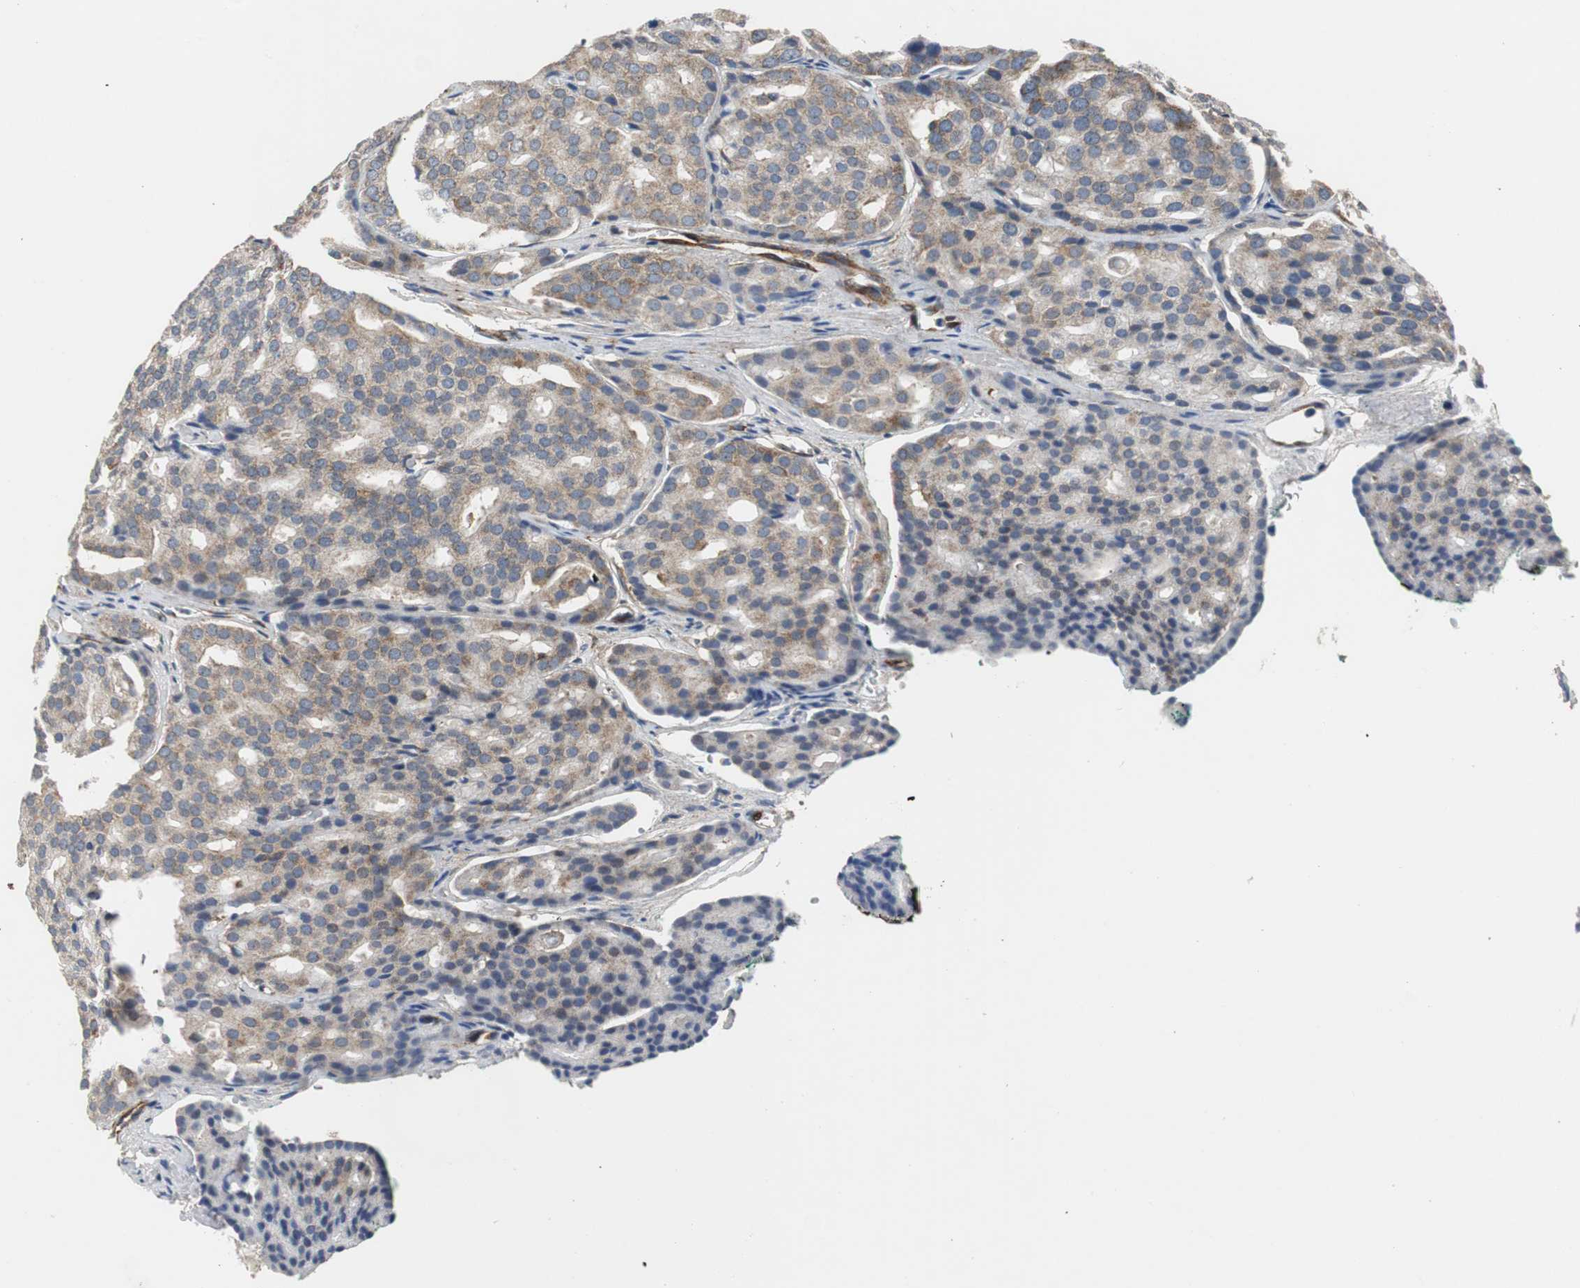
{"staining": {"intensity": "weak", "quantity": ">75%", "location": "cytoplasmic/membranous"}, "tissue": "prostate cancer", "cell_type": "Tumor cells", "image_type": "cancer", "snomed": [{"axis": "morphology", "description": "Adenocarcinoma, High grade"}, {"axis": "topography", "description": "Prostate"}], "caption": "Protein staining shows weak cytoplasmic/membranous expression in about >75% of tumor cells in adenocarcinoma (high-grade) (prostate).", "gene": "ISCU", "patient": {"sex": "male", "age": 64}}